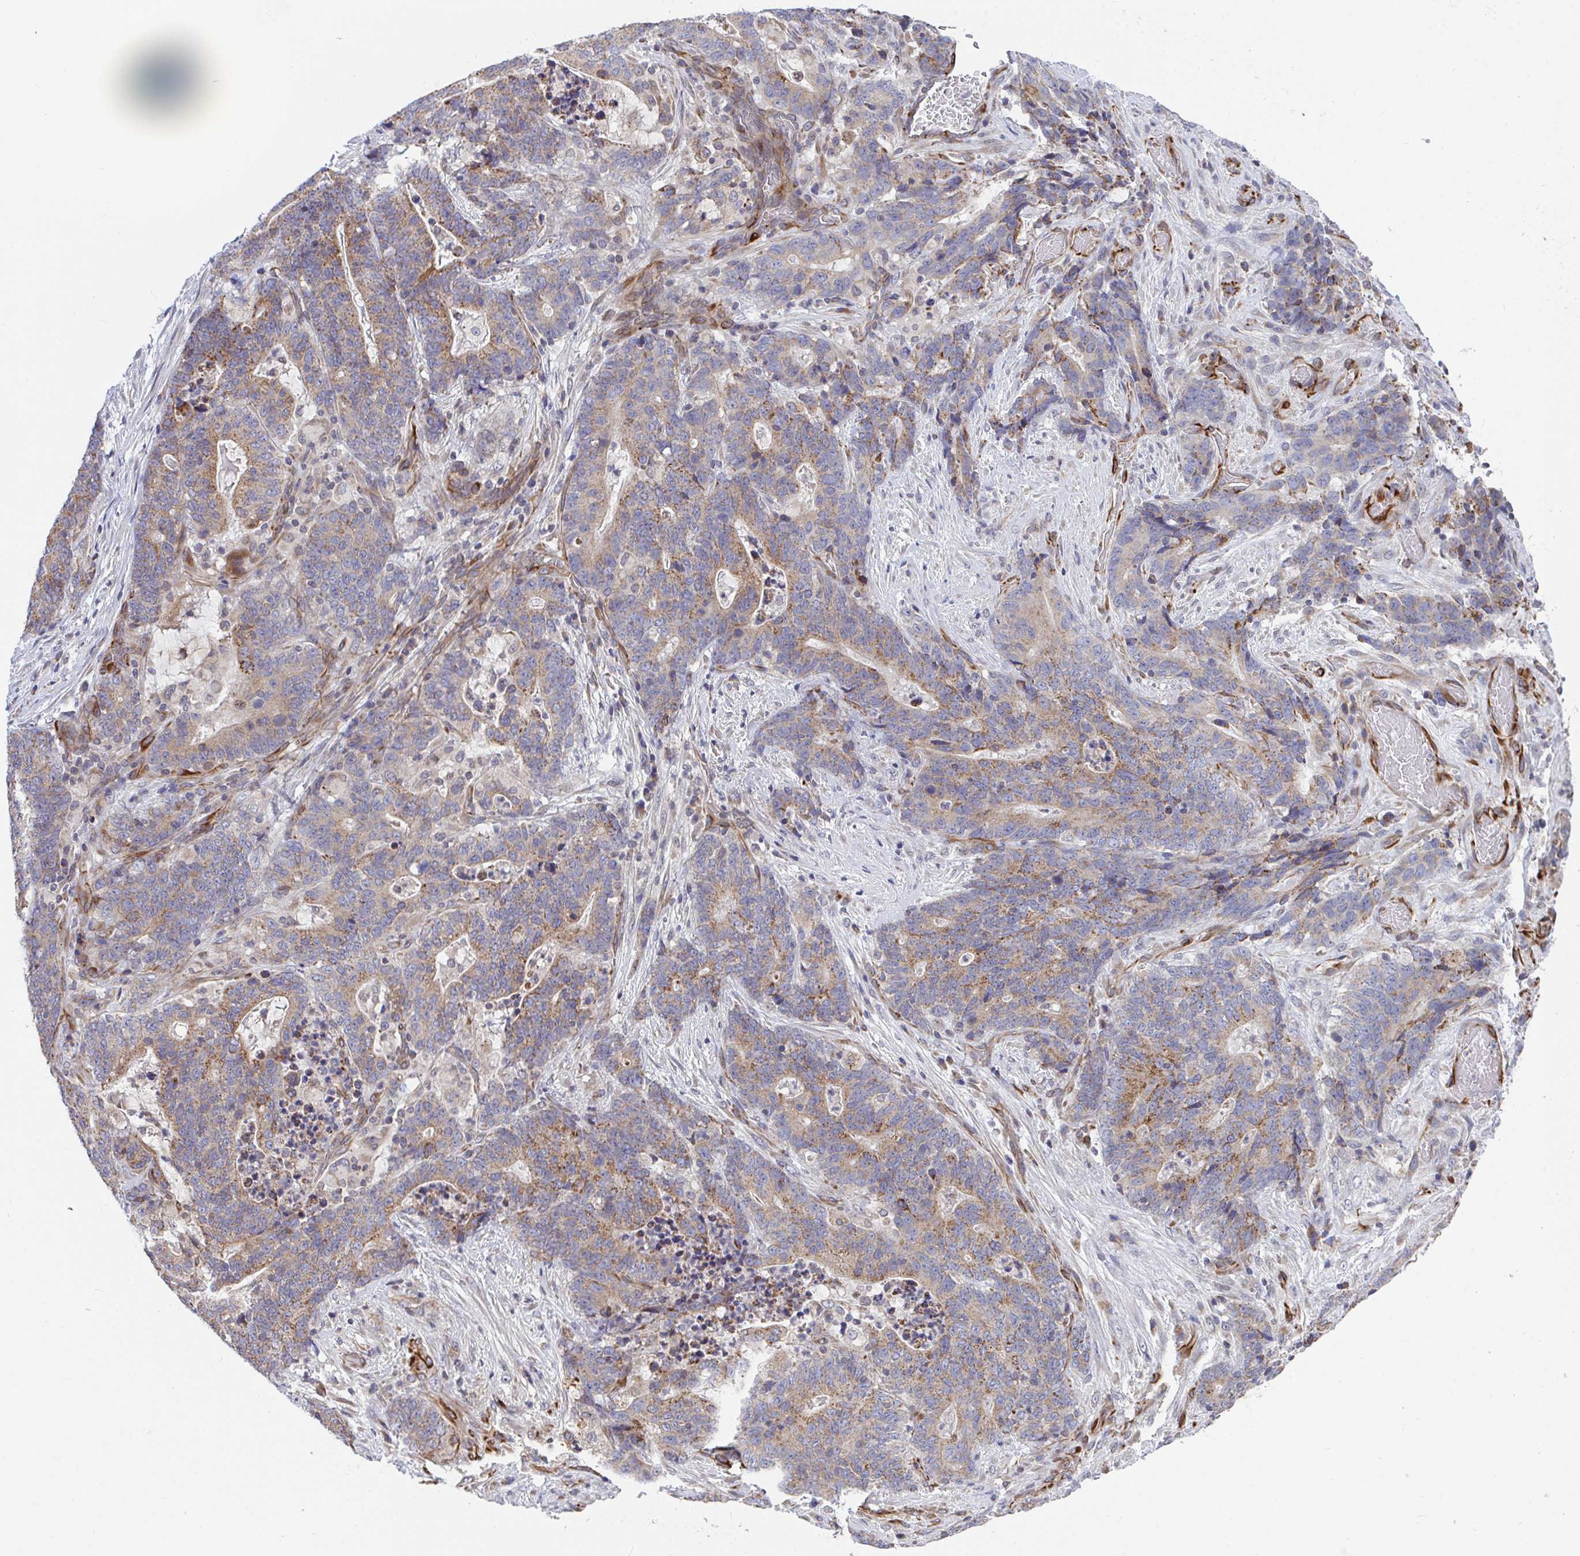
{"staining": {"intensity": "moderate", "quantity": ">75%", "location": "cytoplasmic/membranous"}, "tissue": "stomach cancer", "cell_type": "Tumor cells", "image_type": "cancer", "snomed": [{"axis": "morphology", "description": "Normal tissue, NOS"}, {"axis": "morphology", "description": "Adenocarcinoma, NOS"}, {"axis": "topography", "description": "Stomach"}], "caption": "This is a histology image of IHC staining of stomach adenocarcinoma, which shows moderate expression in the cytoplasmic/membranous of tumor cells.", "gene": "EIF1AD", "patient": {"sex": "female", "age": 64}}